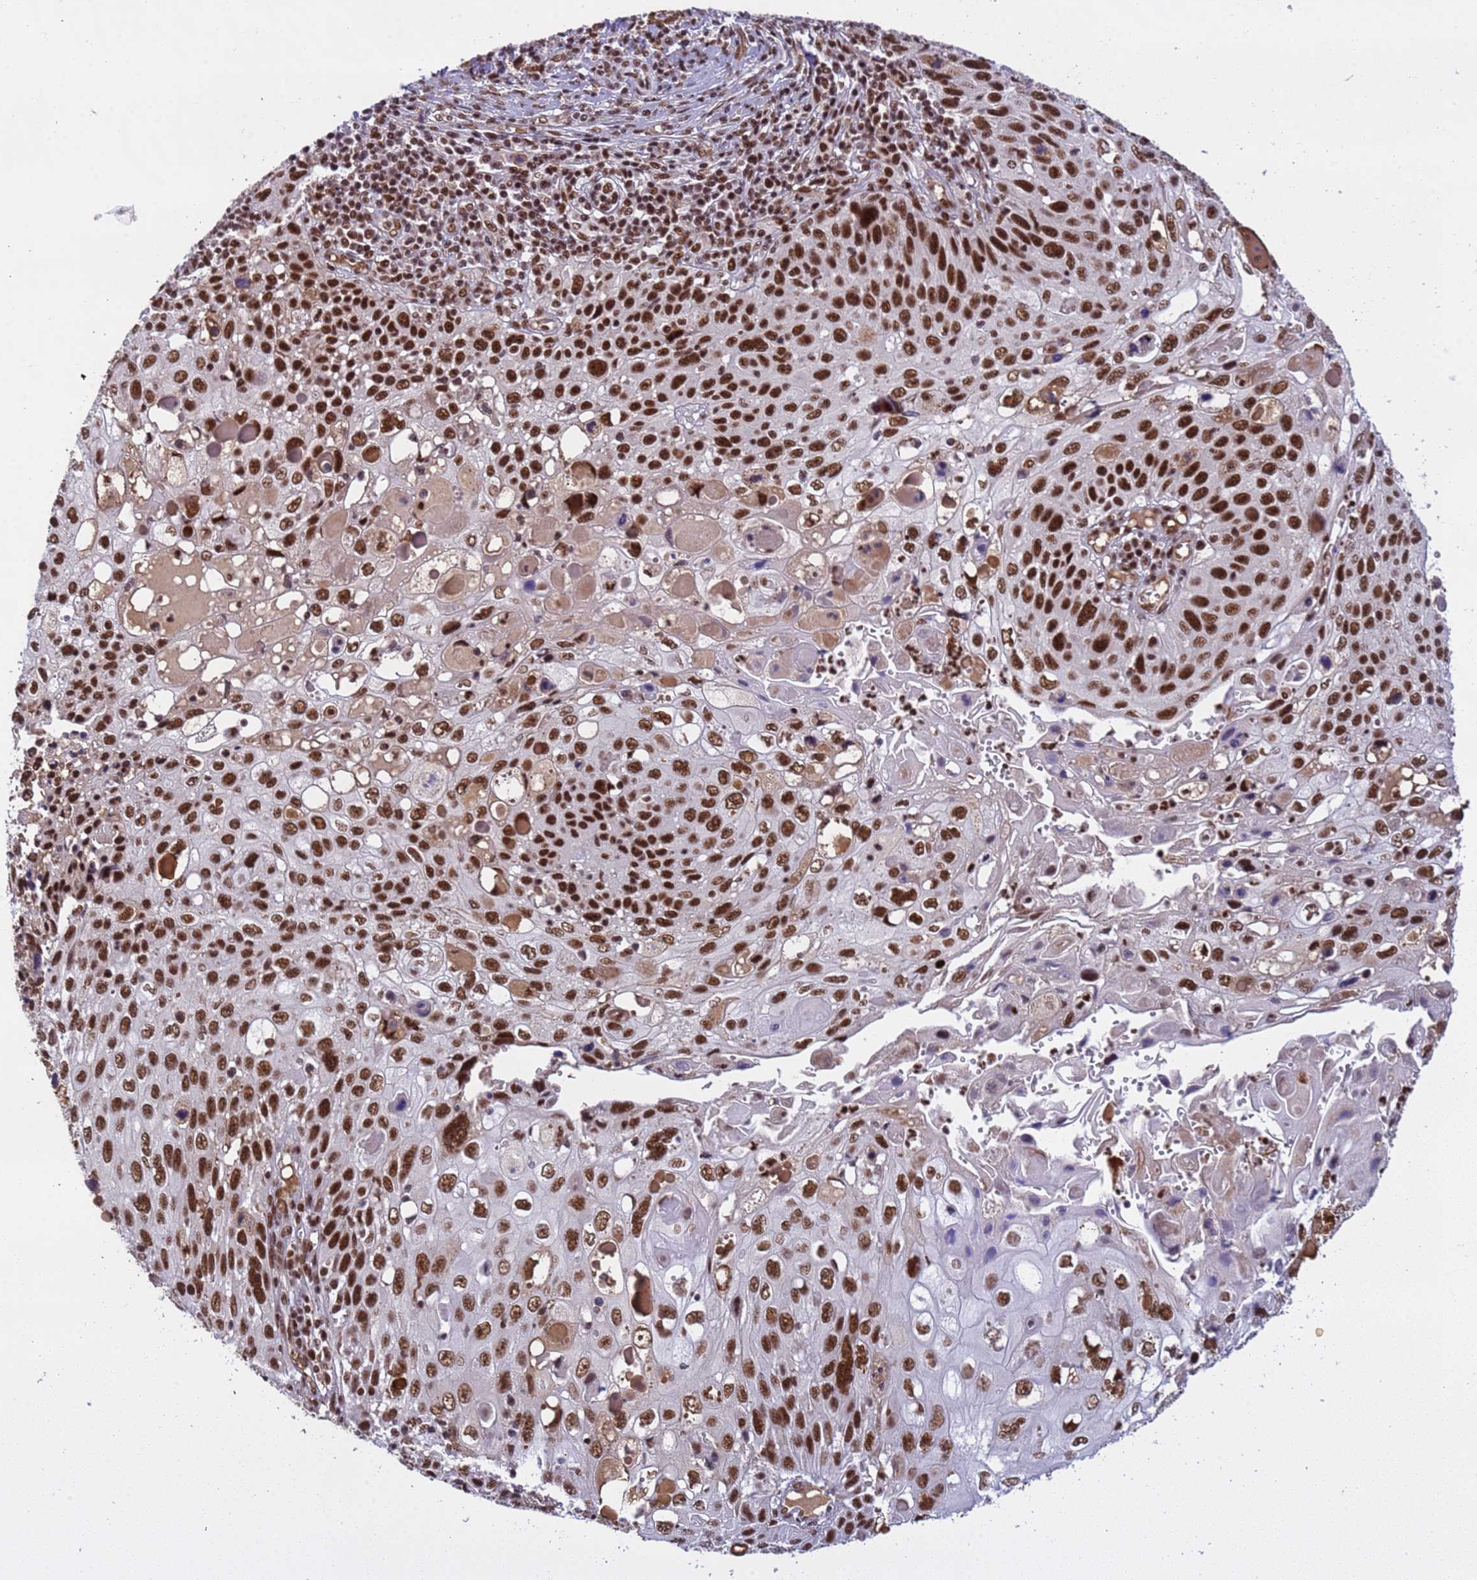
{"staining": {"intensity": "strong", "quantity": ">75%", "location": "nuclear"}, "tissue": "cervical cancer", "cell_type": "Tumor cells", "image_type": "cancer", "snomed": [{"axis": "morphology", "description": "Squamous cell carcinoma, NOS"}, {"axis": "topography", "description": "Cervix"}], "caption": "Human cervical cancer (squamous cell carcinoma) stained with a protein marker displays strong staining in tumor cells.", "gene": "SRRT", "patient": {"sex": "female", "age": 70}}